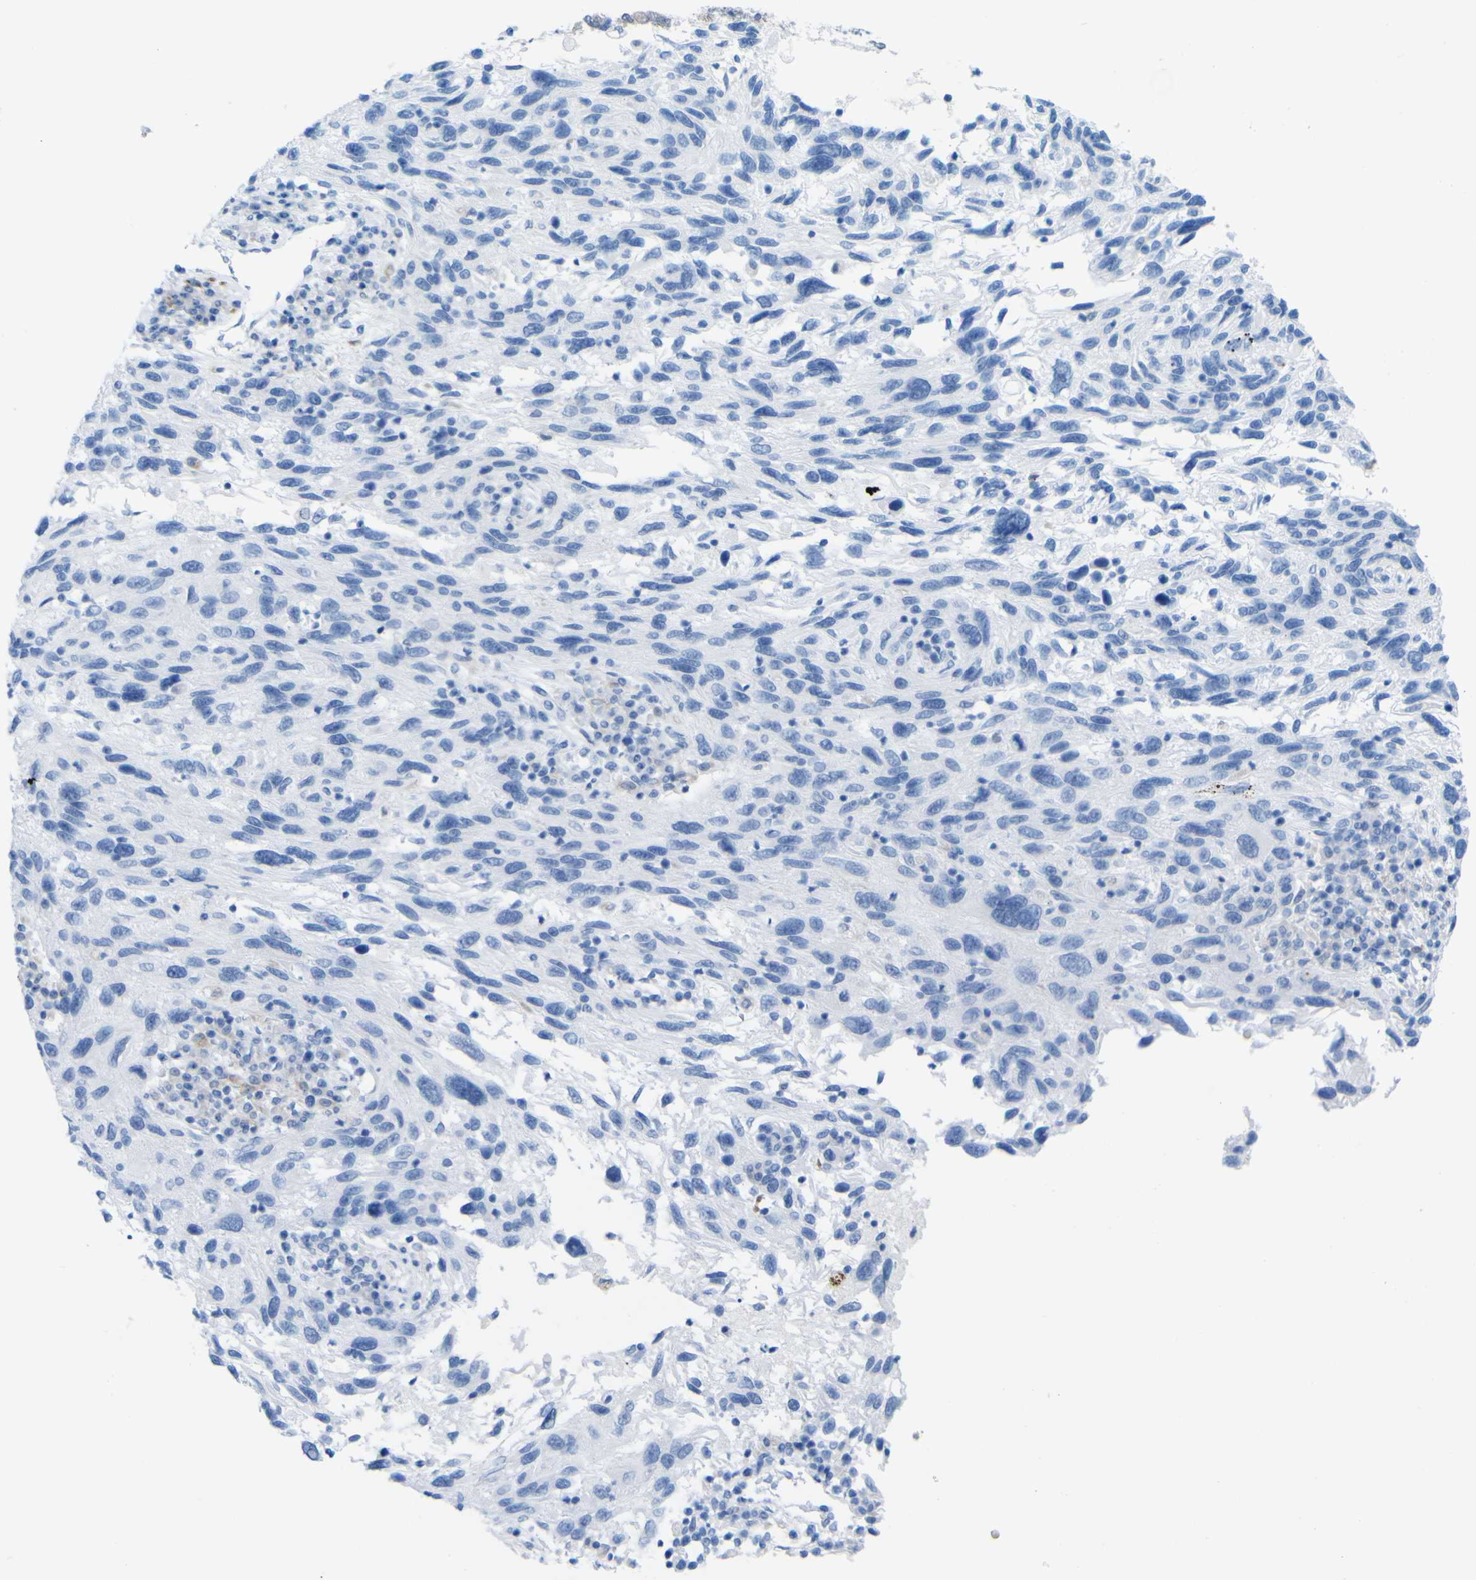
{"staining": {"intensity": "negative", "quantity": "none", "location": "none"}, "tissue": "melanoma", "cell_type": "Tumor cells", "image_type": "cancer", "snomed": [{"axis": "morphology", "description": "Malignant melanoma, NOS"}, {"axis": "topography", "description": "Skin"}], "caption": "This is an IHC image of human malignant melanoma. There is no expression in tumor cells.", "gene": "PLD3", "patient": {"sex": "male", "age": 53}}